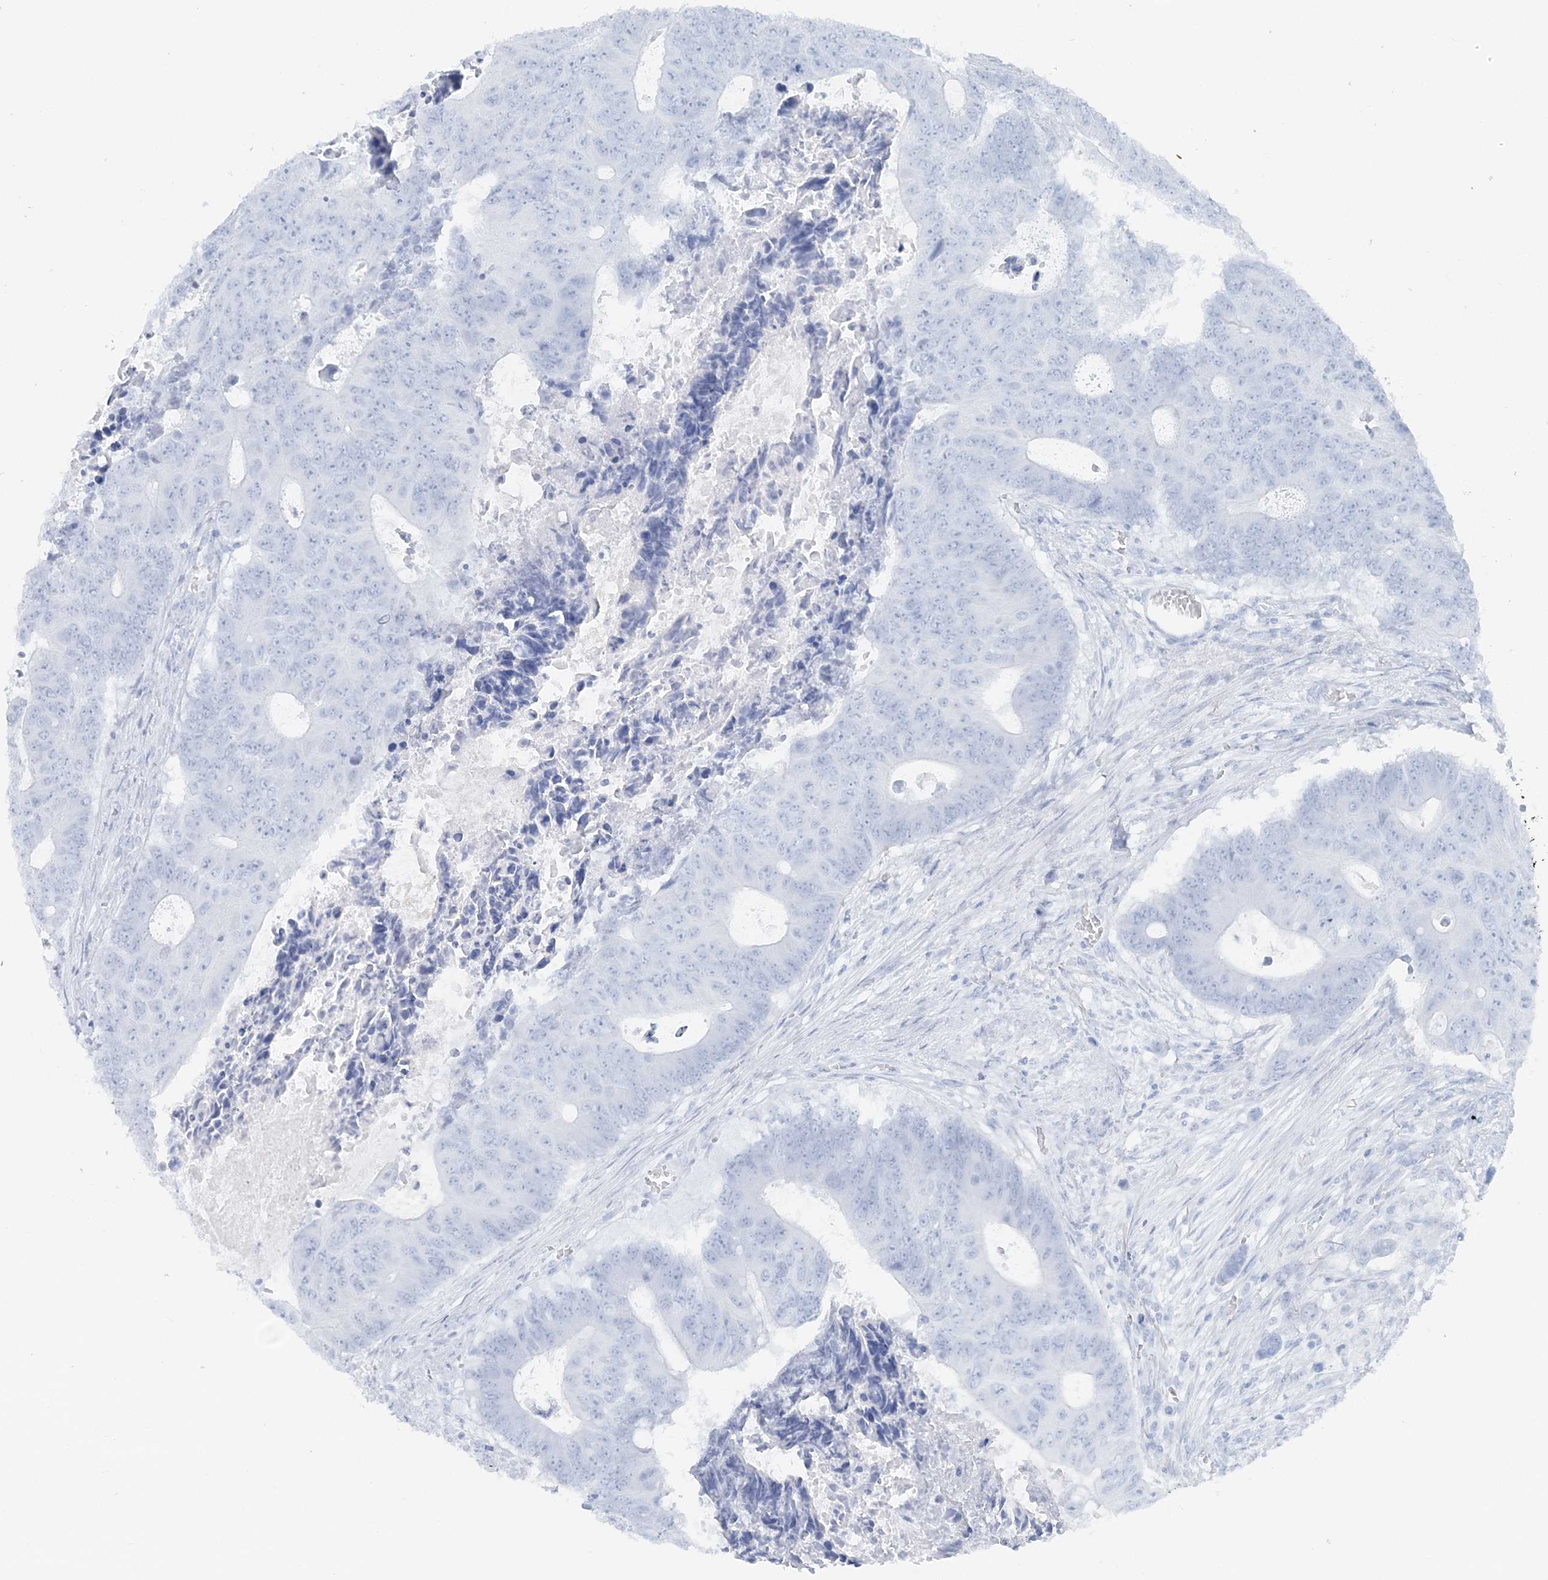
{"staining": {"intensity": "negative", "quantity": "none", "location": "none"}, "tissue": "colorectal cancer", "cell_type": "Tumor cells", "image_type": "cancer", "snomed": [{"axis": "morphology", "description": "Adenocarcinoma, NOS"}, {"axis": "topography", "description": "Colon"}], "caption": "Immunohistochemistry photomicrograph of adenocarcinoma (colorectal) stained for a protein (brown), which shows no expression in tumor cells.", "gene": "ATP11A", "patient": {"sex": "male", "age": 87}}